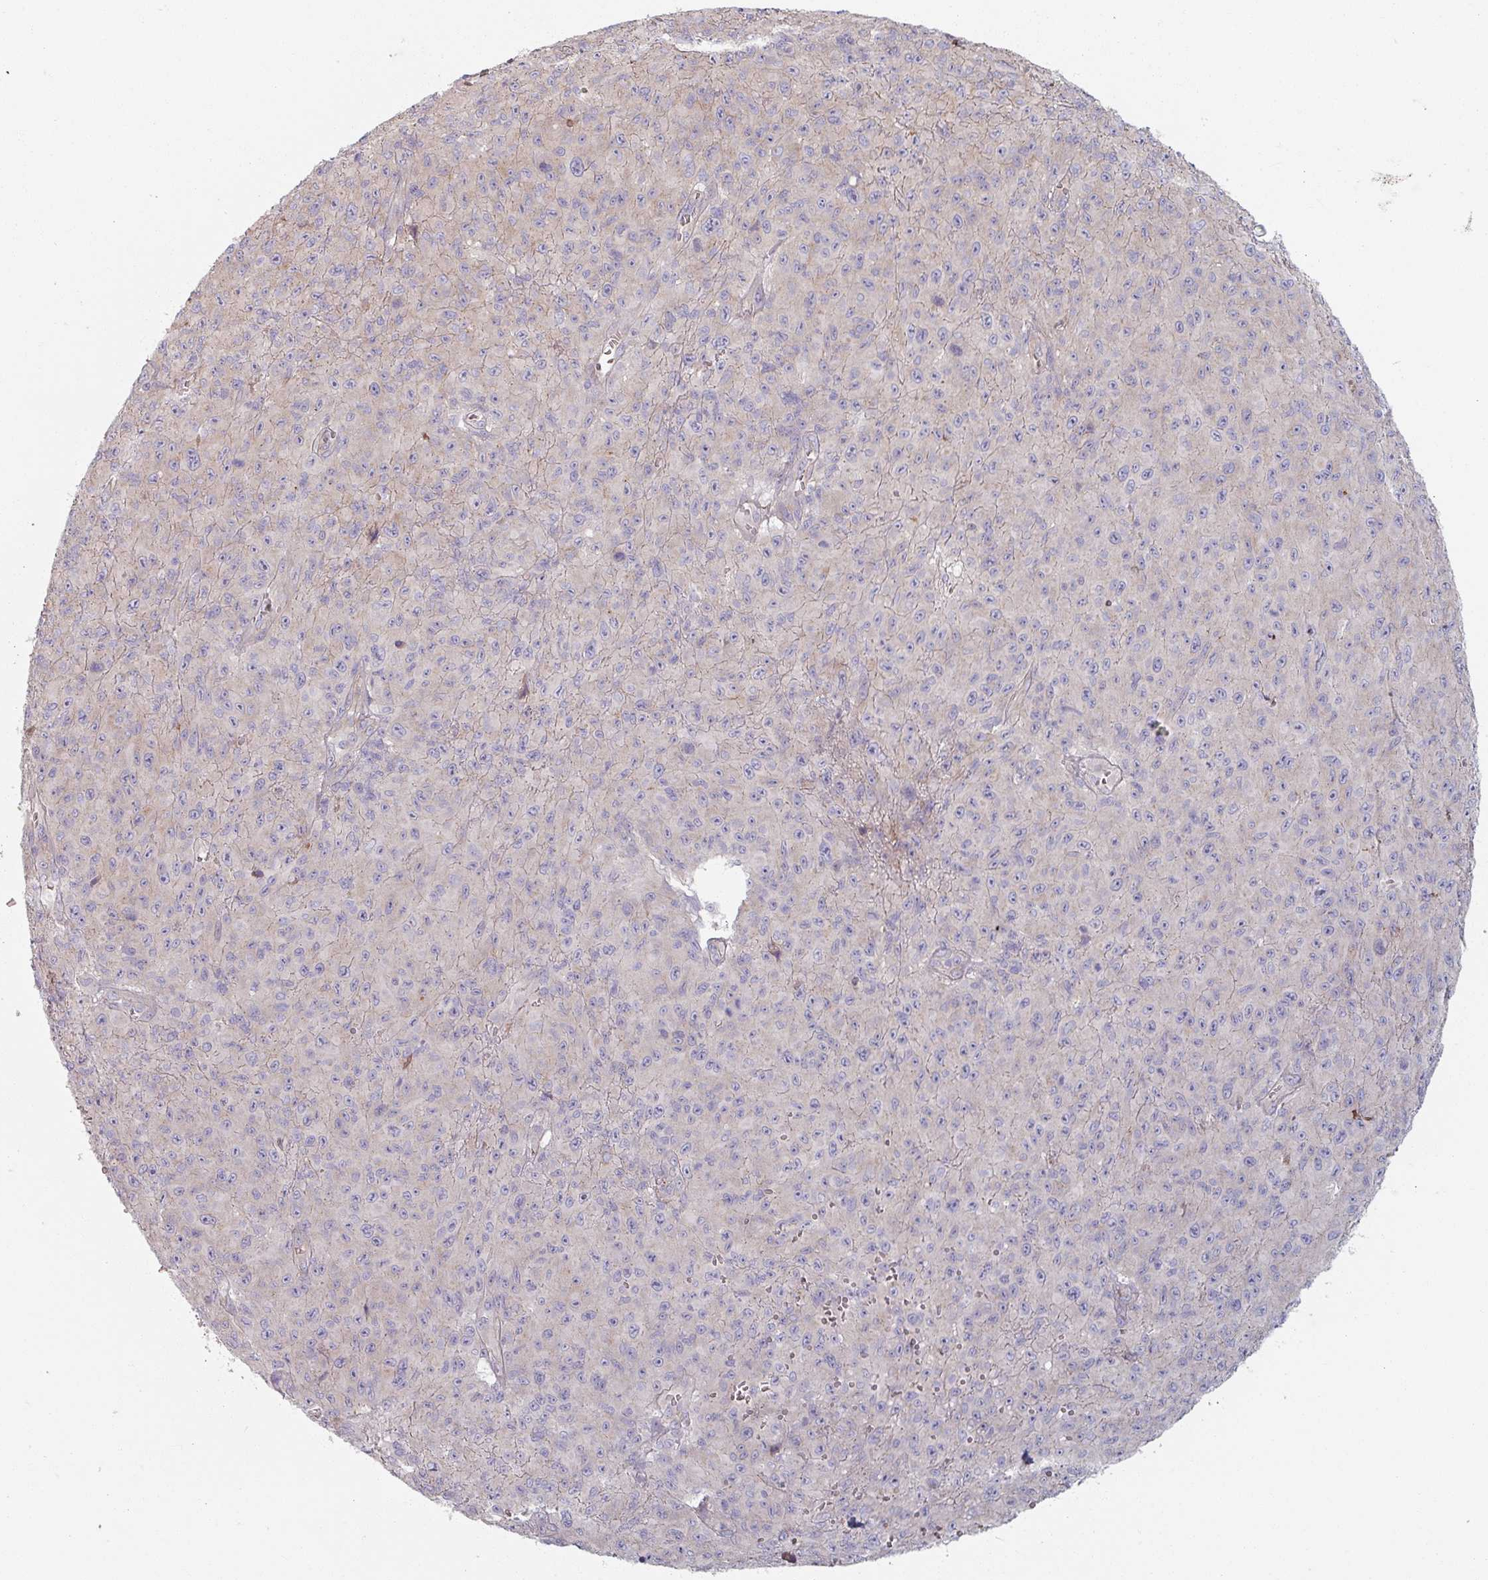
{"staining": {"intensity": "weak", "quantity": "25%-75%", "location": "cytoplasmic/membranous"}, "tissue": "melanoma", "cell_type": "Tumor cells", "image_type": "cancer", "snomed": [{"axis": "morphology", "description": "Malignant melanoma, NOS"}, {"axis": "topography", "description": "Skin"}], "caption": "Protein staining of malignant melanoma tissue reveals weak cytoplasmic/membranous staining in about 25%-75% of tumor cells.", "gene": "C4BPB", "patient": {"sex": "male", "age": 46}}